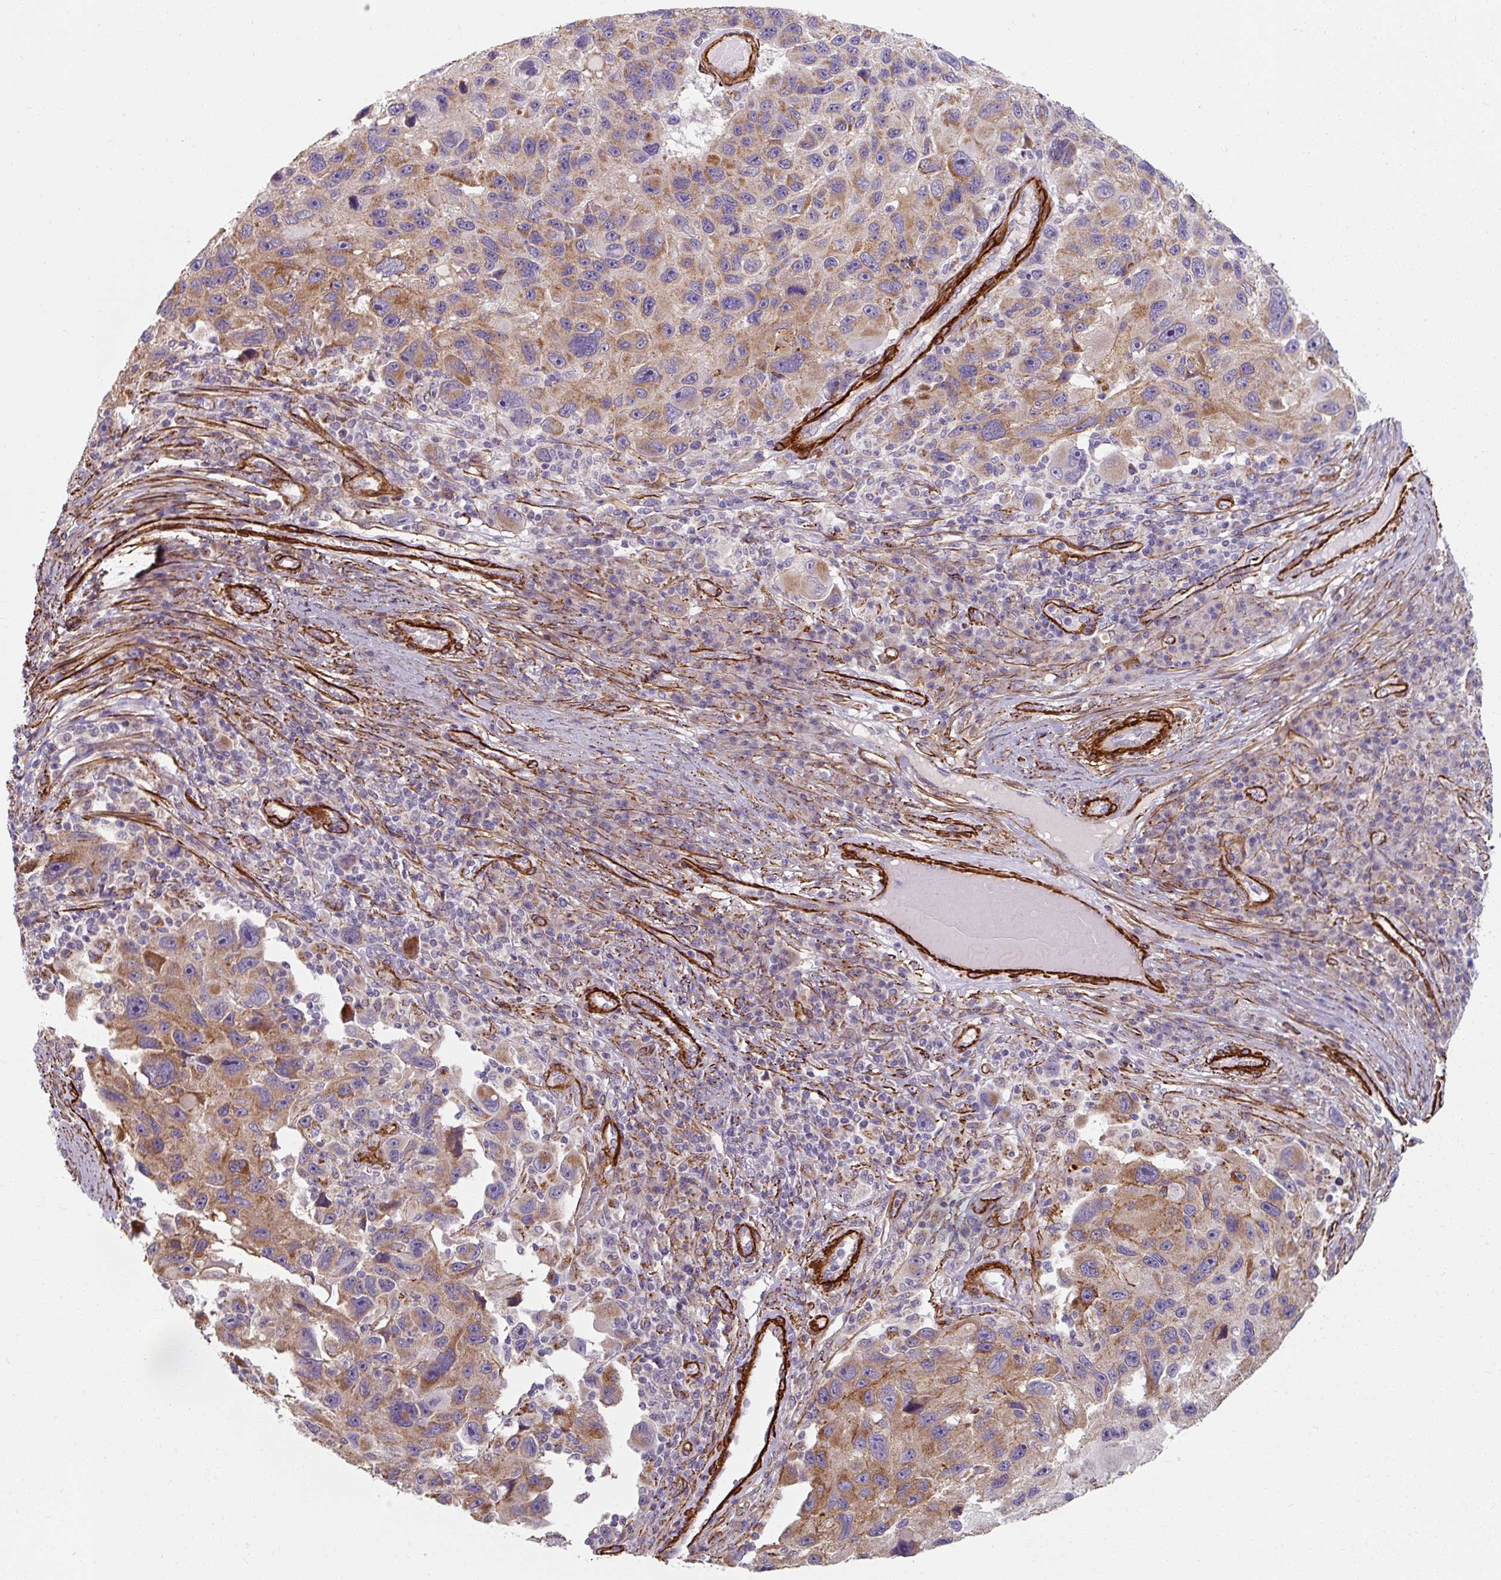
{"staining": {"intensity": "moderate", "quantity": "25%-75%", "location": "cytoplasmic/membranous"}, "tissue": "melanoma", "cell_type": "Tumor cells", "image_type": "cancer", "snomed": [{"axis": "morphology", "description": "Malignant melanoma, NOS"}, {"axis": "topography", "description": "Skin"}], "caption": "This photomicrograph shows malignant melanoma stained with immunohistochemistry to label a protein in brown. The cytoplasmic/membranous of tumor cells show moderate positivity for the protein. Nuclei are counter-stained blue.", "gene": "MRPS5", "patient": {"sex": "male", "age": 53}}